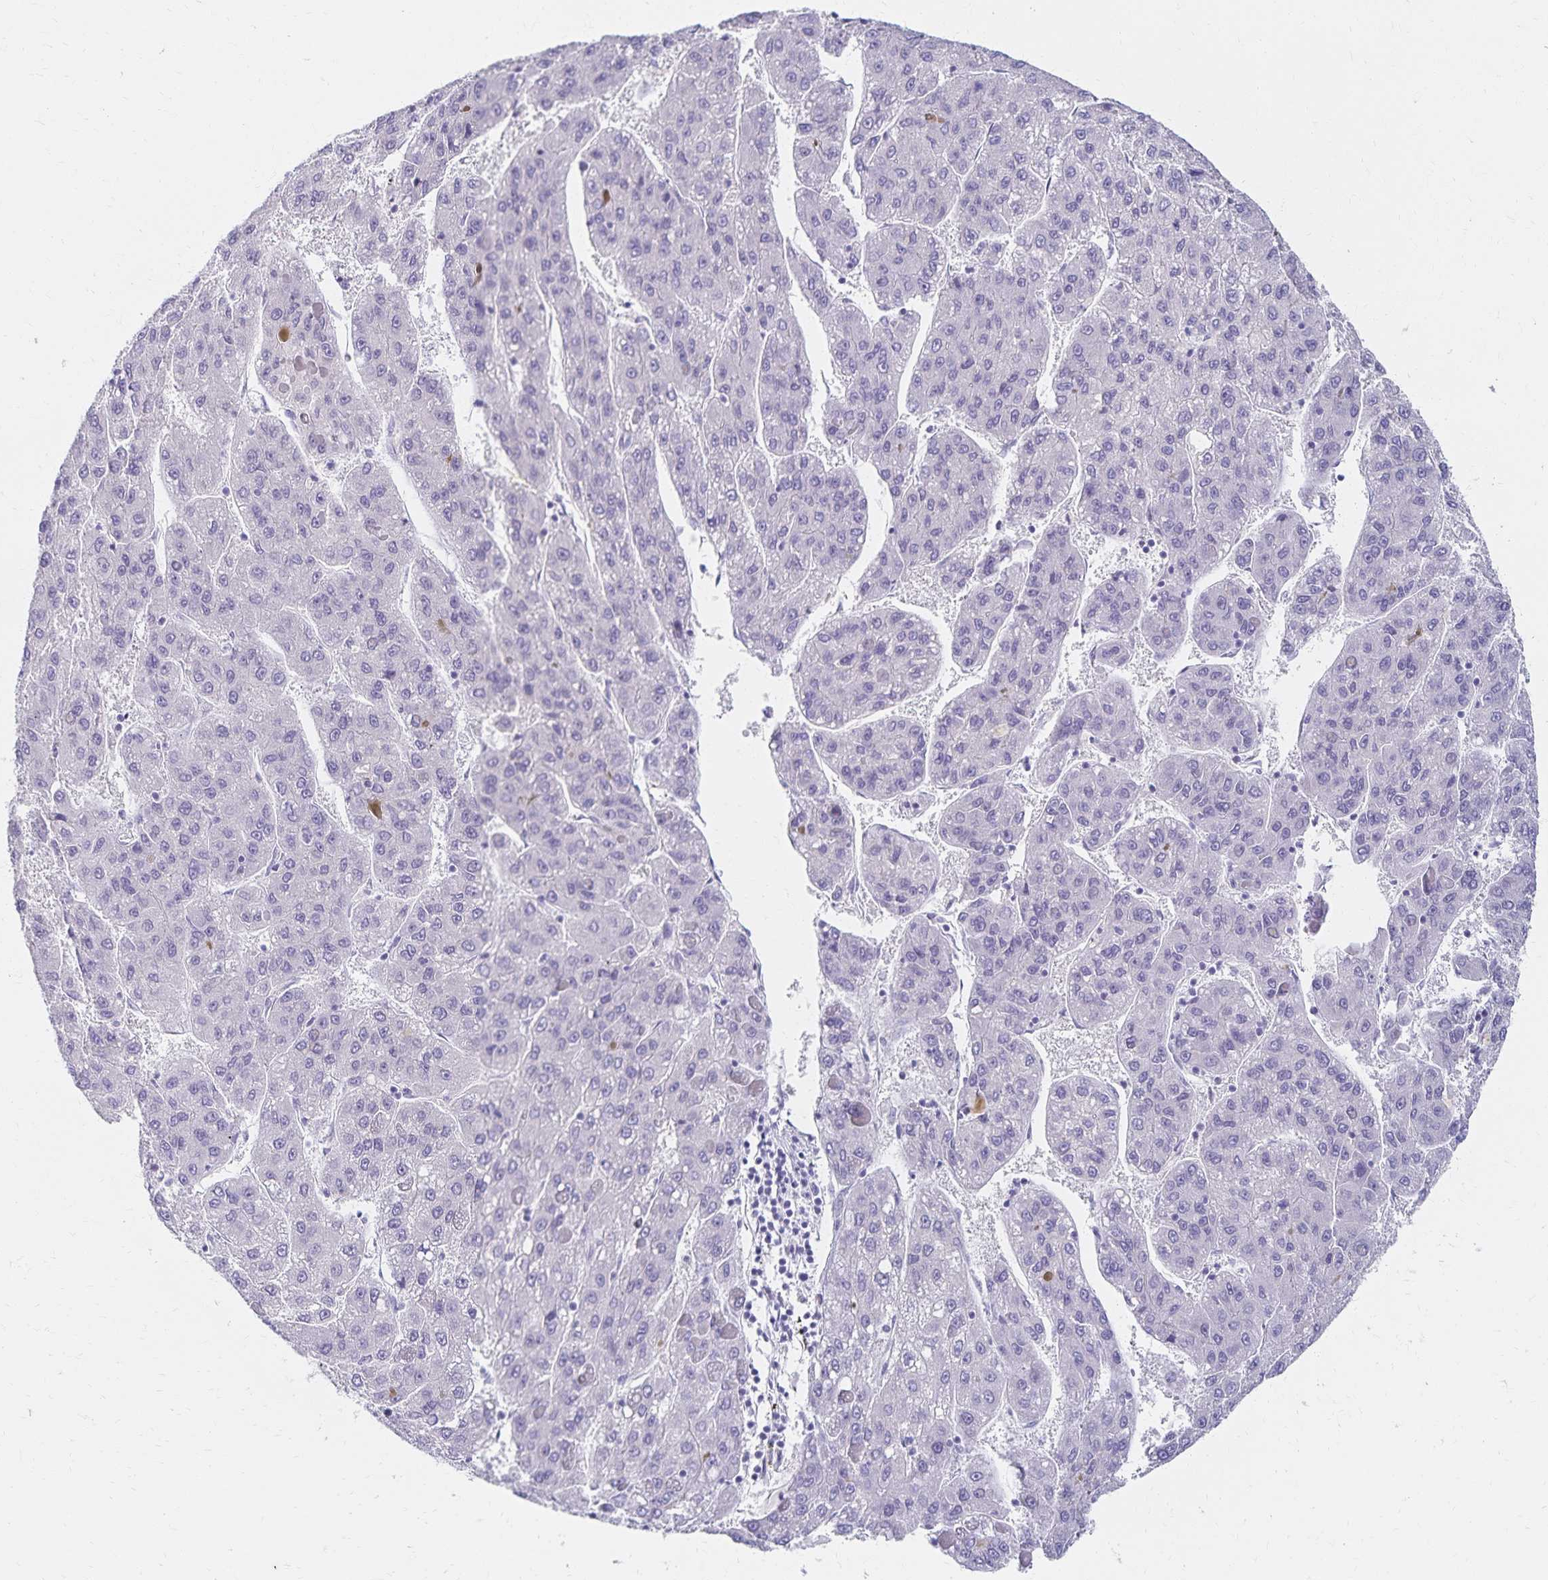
{"staining": {"intensity": "negative", "quantity": "none", "location": "none"}, "tissue": "liver cancer", "cell_type": "Tumor cells", "image_type": "cancer", "snomed": [{"axis": "morphology", "description": "Carcinoma, Hepatocellular, NOS"}, {"axis": "topography", "description": "Liver"}], "caption": "Tumor cells show no significant protein positivity in hepatocellular carcinoma (liver).", "gene": "C2orf50", "patient": {"sex": "female", "age": 82}}